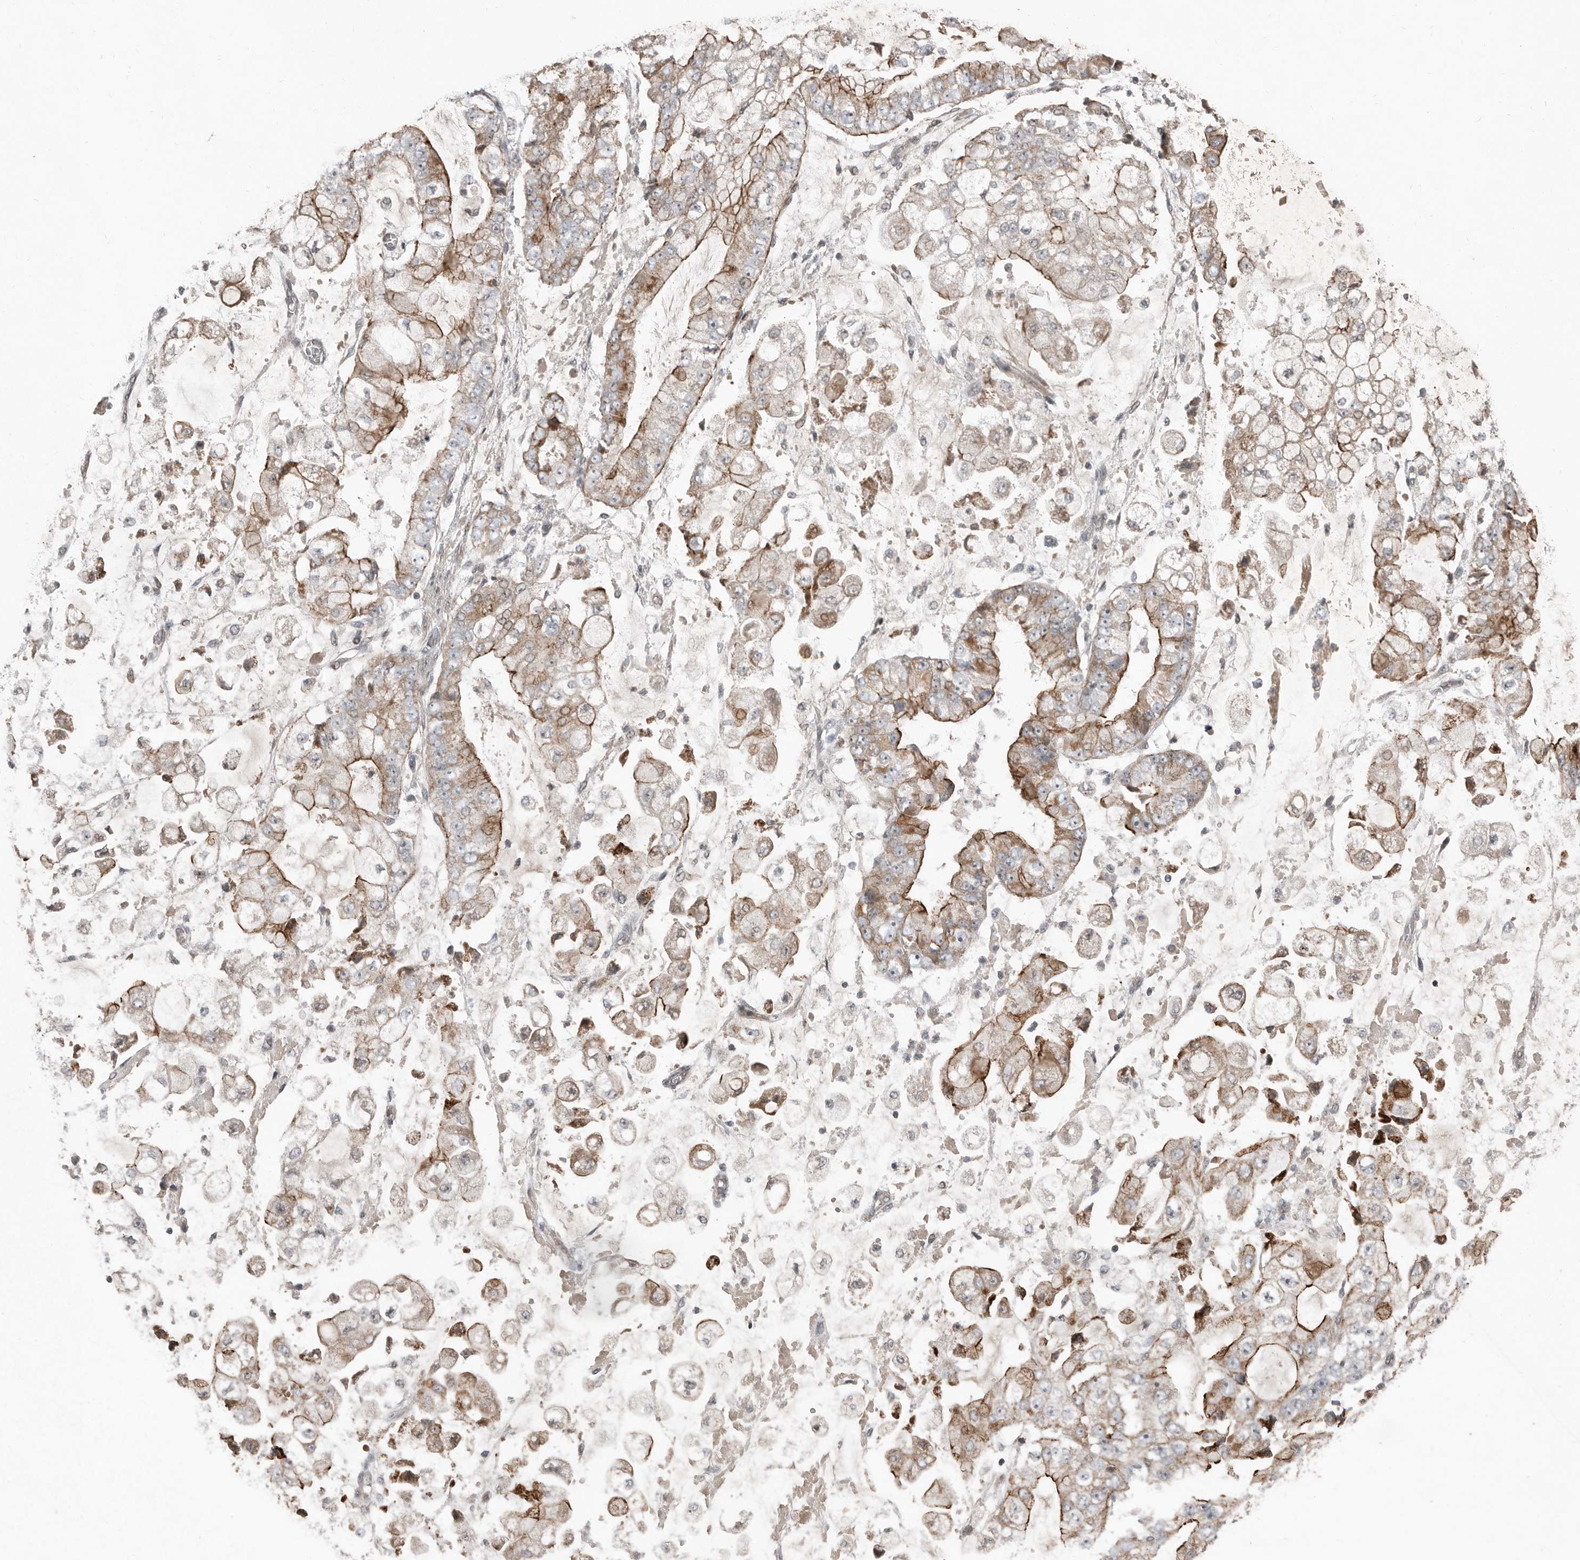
{"staining": {"intensity": "moderate", "quantity": "25%-75%", "location": "cytoplasmic/membranous"}, "tissue": "stomach cancer", "cell_type": "Tumor cells", "image_type": "cancer", "snomed": [{"axis": "morphology", "description": "Adenocarcinoma, NOS"}, {"axis": "topography", "description": "Stomach"}], "caption": "Immunohistochemical staining of human stomach adenocarcinoma demonstrates medium levels of moderate cytoplasmic/membranous staining in about 25%-75% of tumor cells. The staining is performed using DAB brown chromogen to label protein expression. The nuclei are counter-stained blue using hematoxylin.", "gene": "TEAD3", "patient": {"sex": "male", "age": 76}}